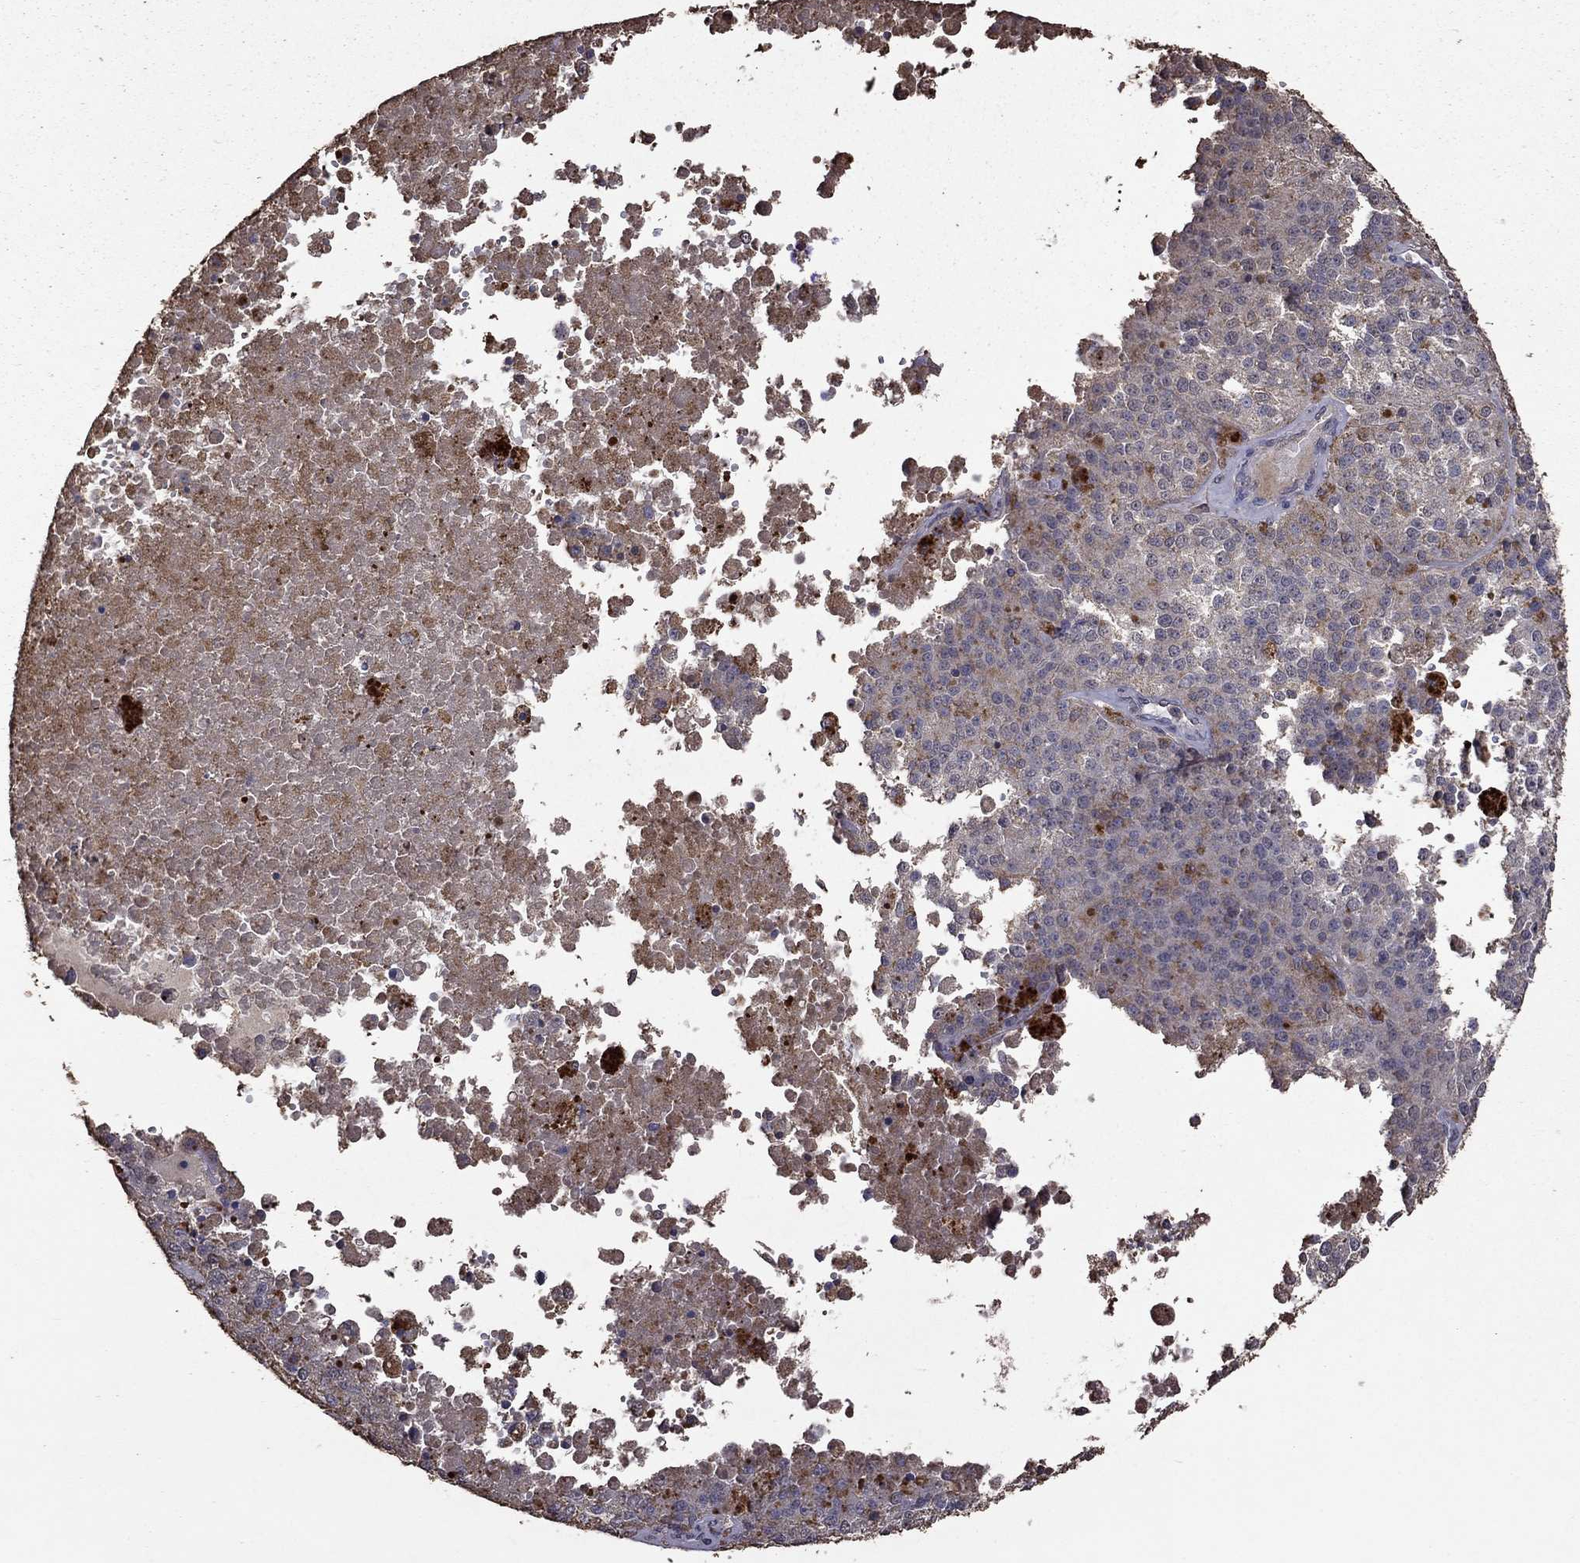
{"staining": {"intensity": "negative", "quantity": "none", "location": "none"}, "tissue": "melanoma", "cell_type": "Tumor cells", "image_type": "cancer", "snomed": [{"axis": "morphology", "description": "Malignant melanoma, Metastatic site"}, {"axis": "topography", "description": "Lymph node"}], "caption": "A photomicrograph of human melanoma is negative for staining in tumor cells.", "gene": "SERPINA5", "patient": {"sex": "female", "age": 64}}